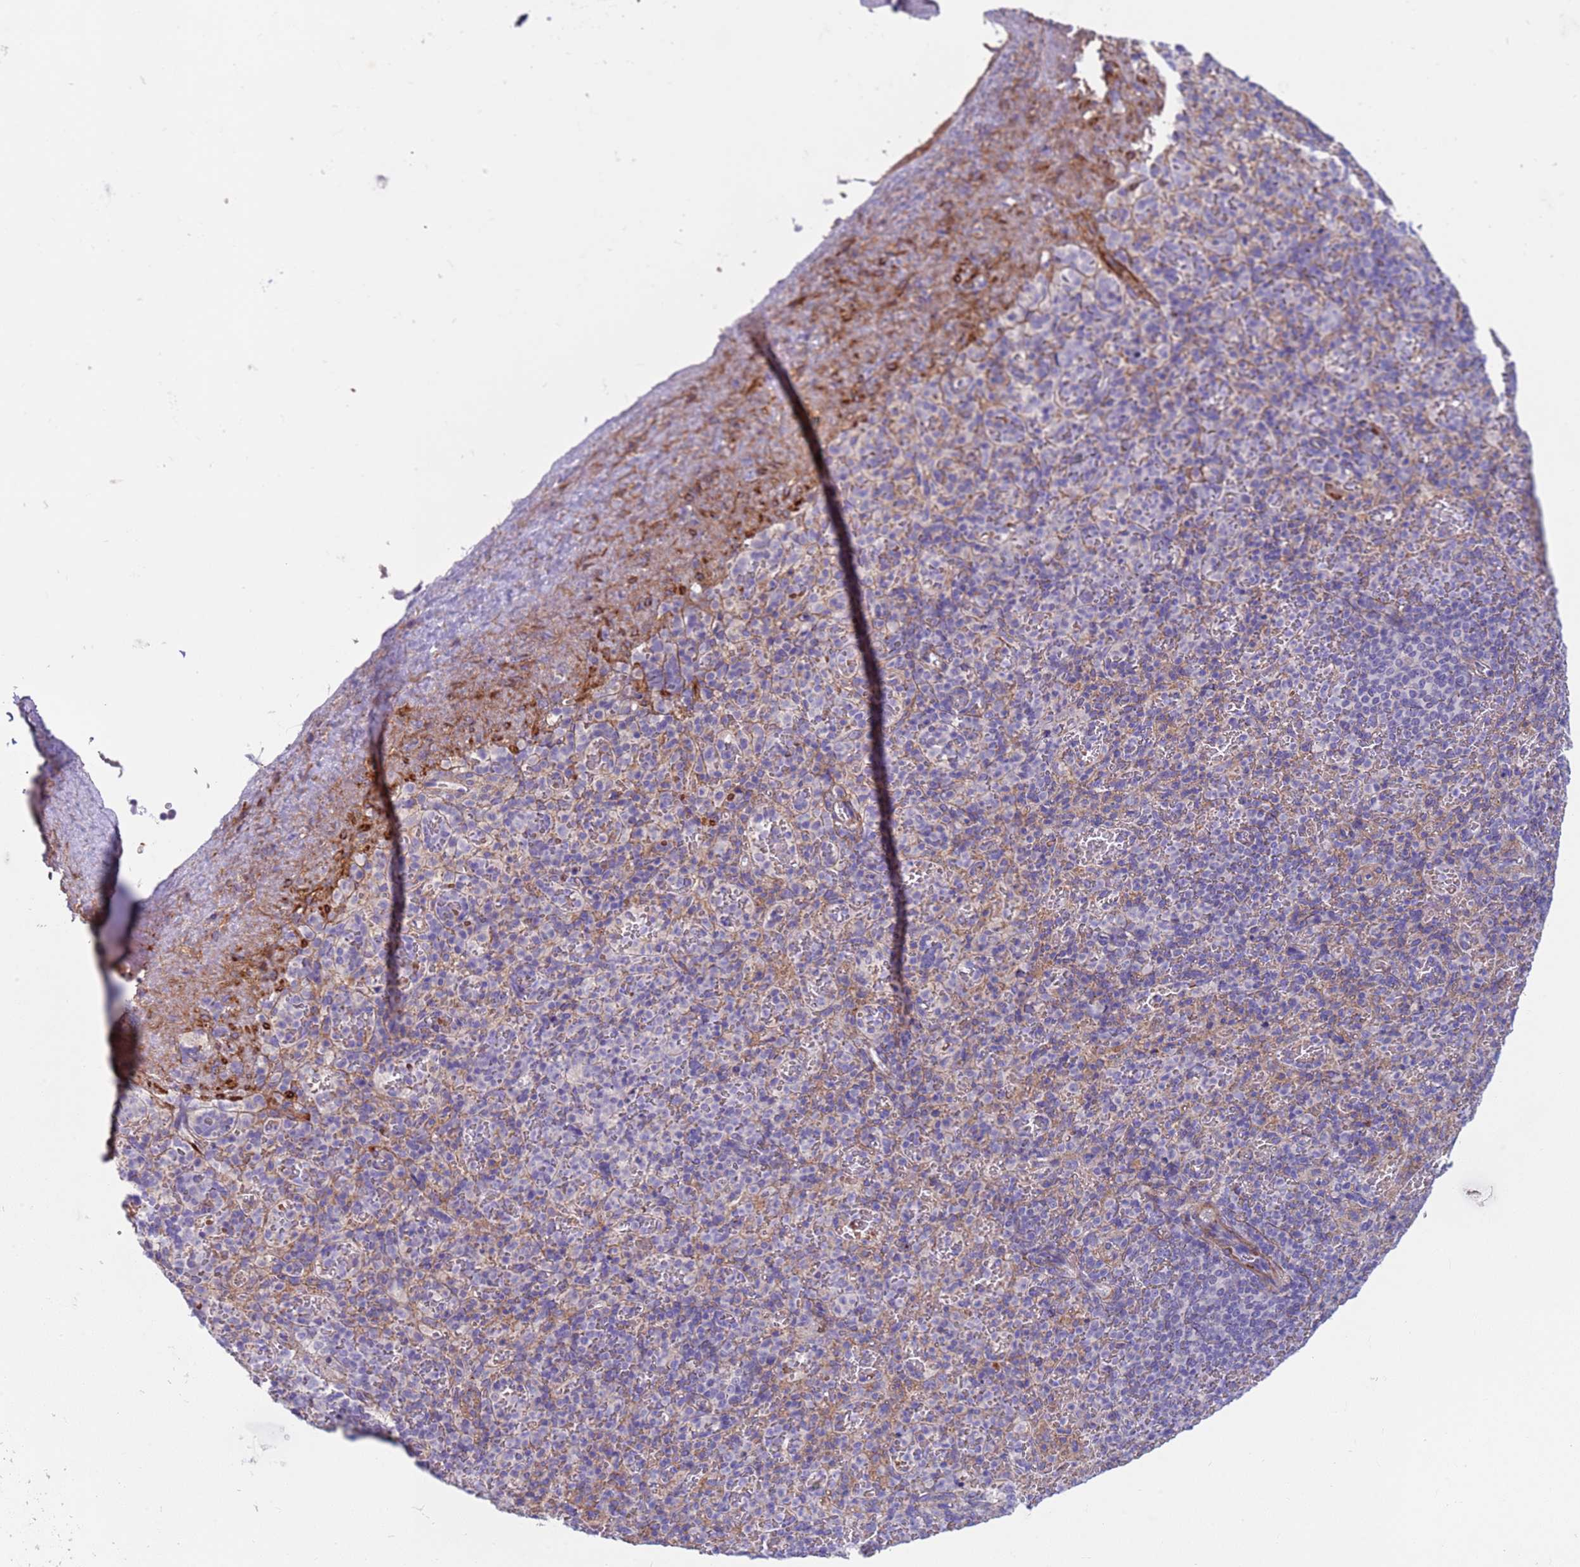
{"staining": {"intensity": "negative", "quantity": "none", "location": "none"}, "tissue": "spleen", "cell_type": "Cells in red pulp", "image_type": "normal", "snomed": [{"axis": "morphology", "description": "Normal tissue, NOS"}, {"axis": "topography", "description": "Spleen"}], "caption": "Human spleen stained for a protein using immunohistochemistry (IHC) shows no expression in cells in red pulp.", "gene": "KBTBD3", "patient": {"sex": "female", "age": 74}}